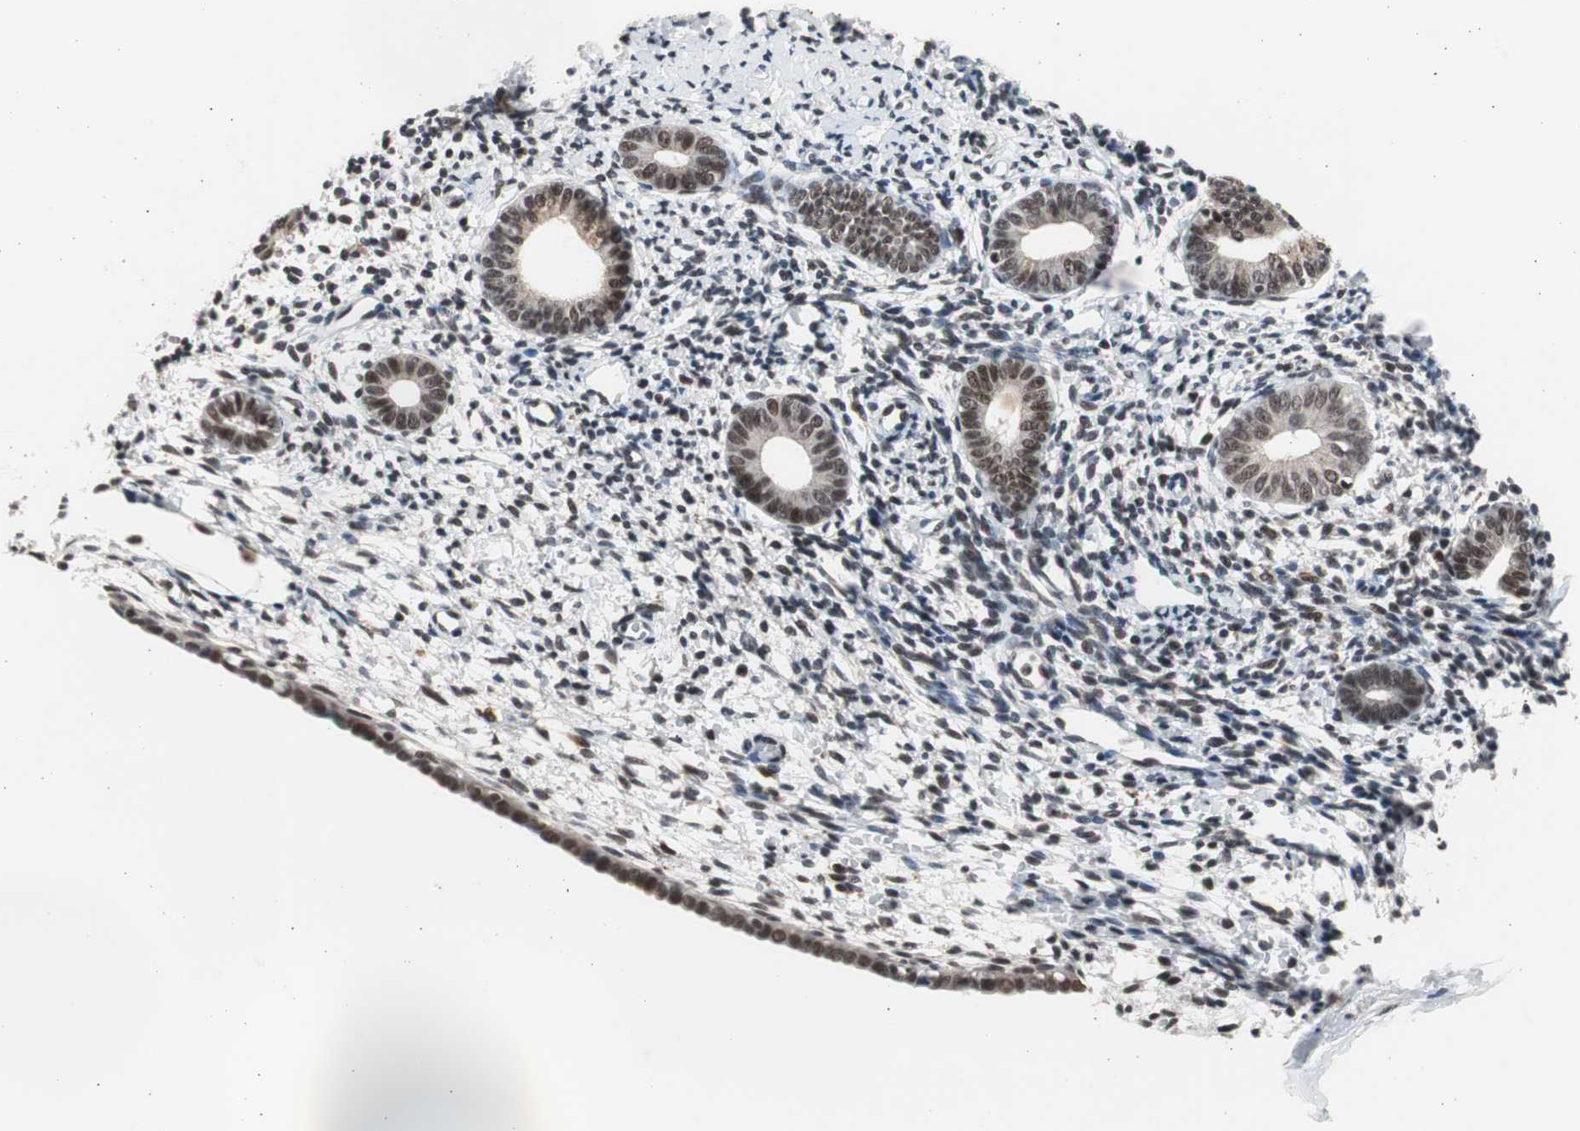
{"staining": {"intensity": "moderate", "quantity": "25%-75%", "location": "nuclear"}, "tissue": "endometrium", "cell_type": "Cells in endometrial stroma", "image_type": "normal", "snomed": [{"axis": "morphology", "description": "Normal tissue, NOS"}, {"axis": "topography", "description": "Endometrium"}], "caption": "IHC (DAB (3,3'-diaminobenzidine)) staining of benign endometrium reveals moderate nuclear protein positivity in approximately 25%-75% of cells in endometrial stroma. (DAB IHC with brightfield microscopy, high magnification).", "gene": "RPA1", "patient": {"sex": "female", "age": 71}}